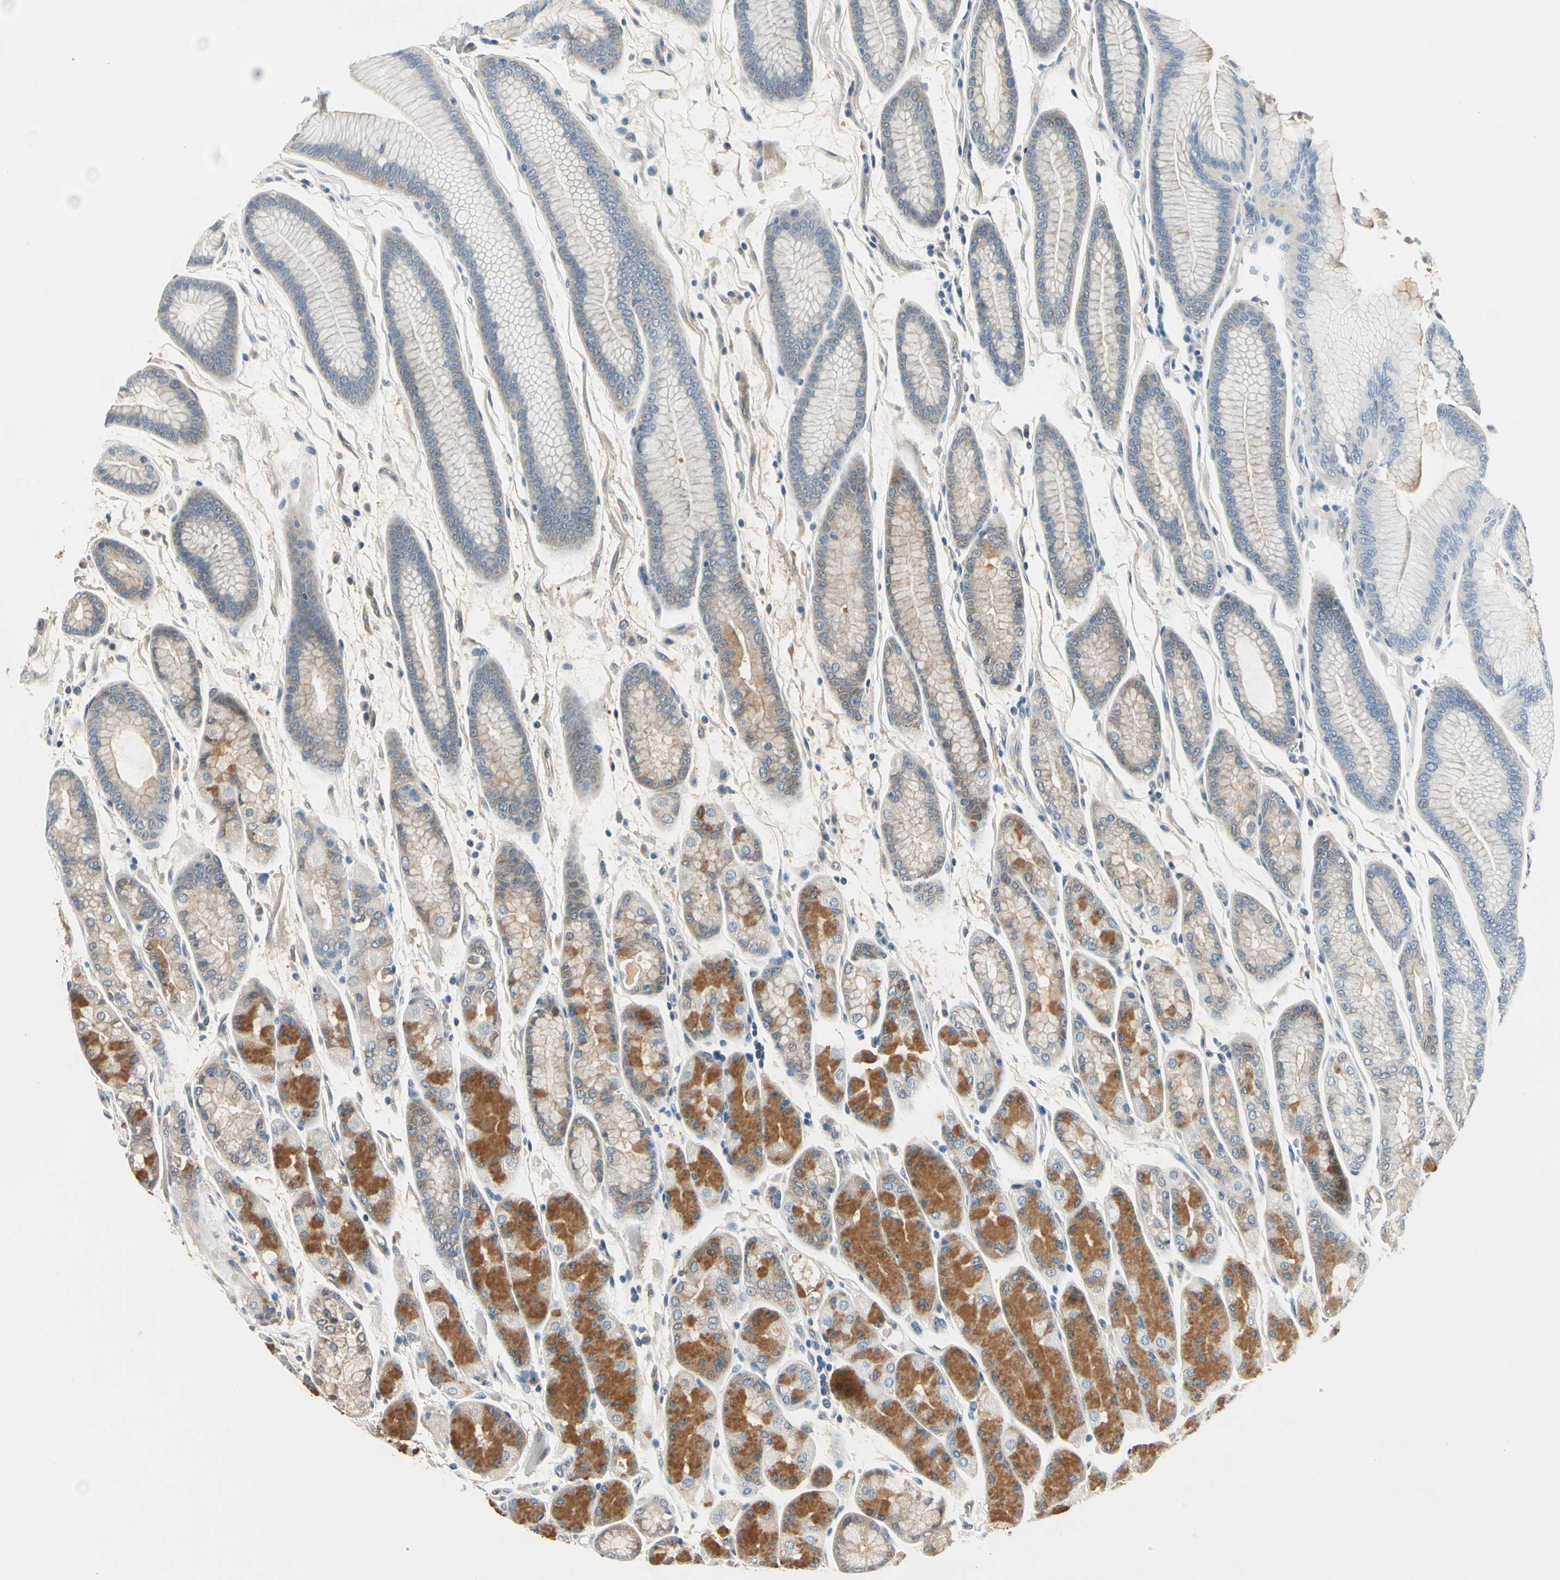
{"staining": {"intensity": "strong", "quantity": "25%-75%", "location": "cytoplasmic/membranous"}, "tissue": "stomach", "cell_type": "Glandular cells", "image_type": "normal", "snomed": [{"axis": "morphology", "description": "Normal tissue, NOS"}, {"axis": "topography", "description": "Stomach, upper"}], "caption": "This image displays immunohistochemistry staining of benign human stomach, with high strong cytoplasmic/membranous expression in approximately 25%-75% of glandular cells.", "gene": "ROCK2", "patient": {"sex": "male", "age": 72}}